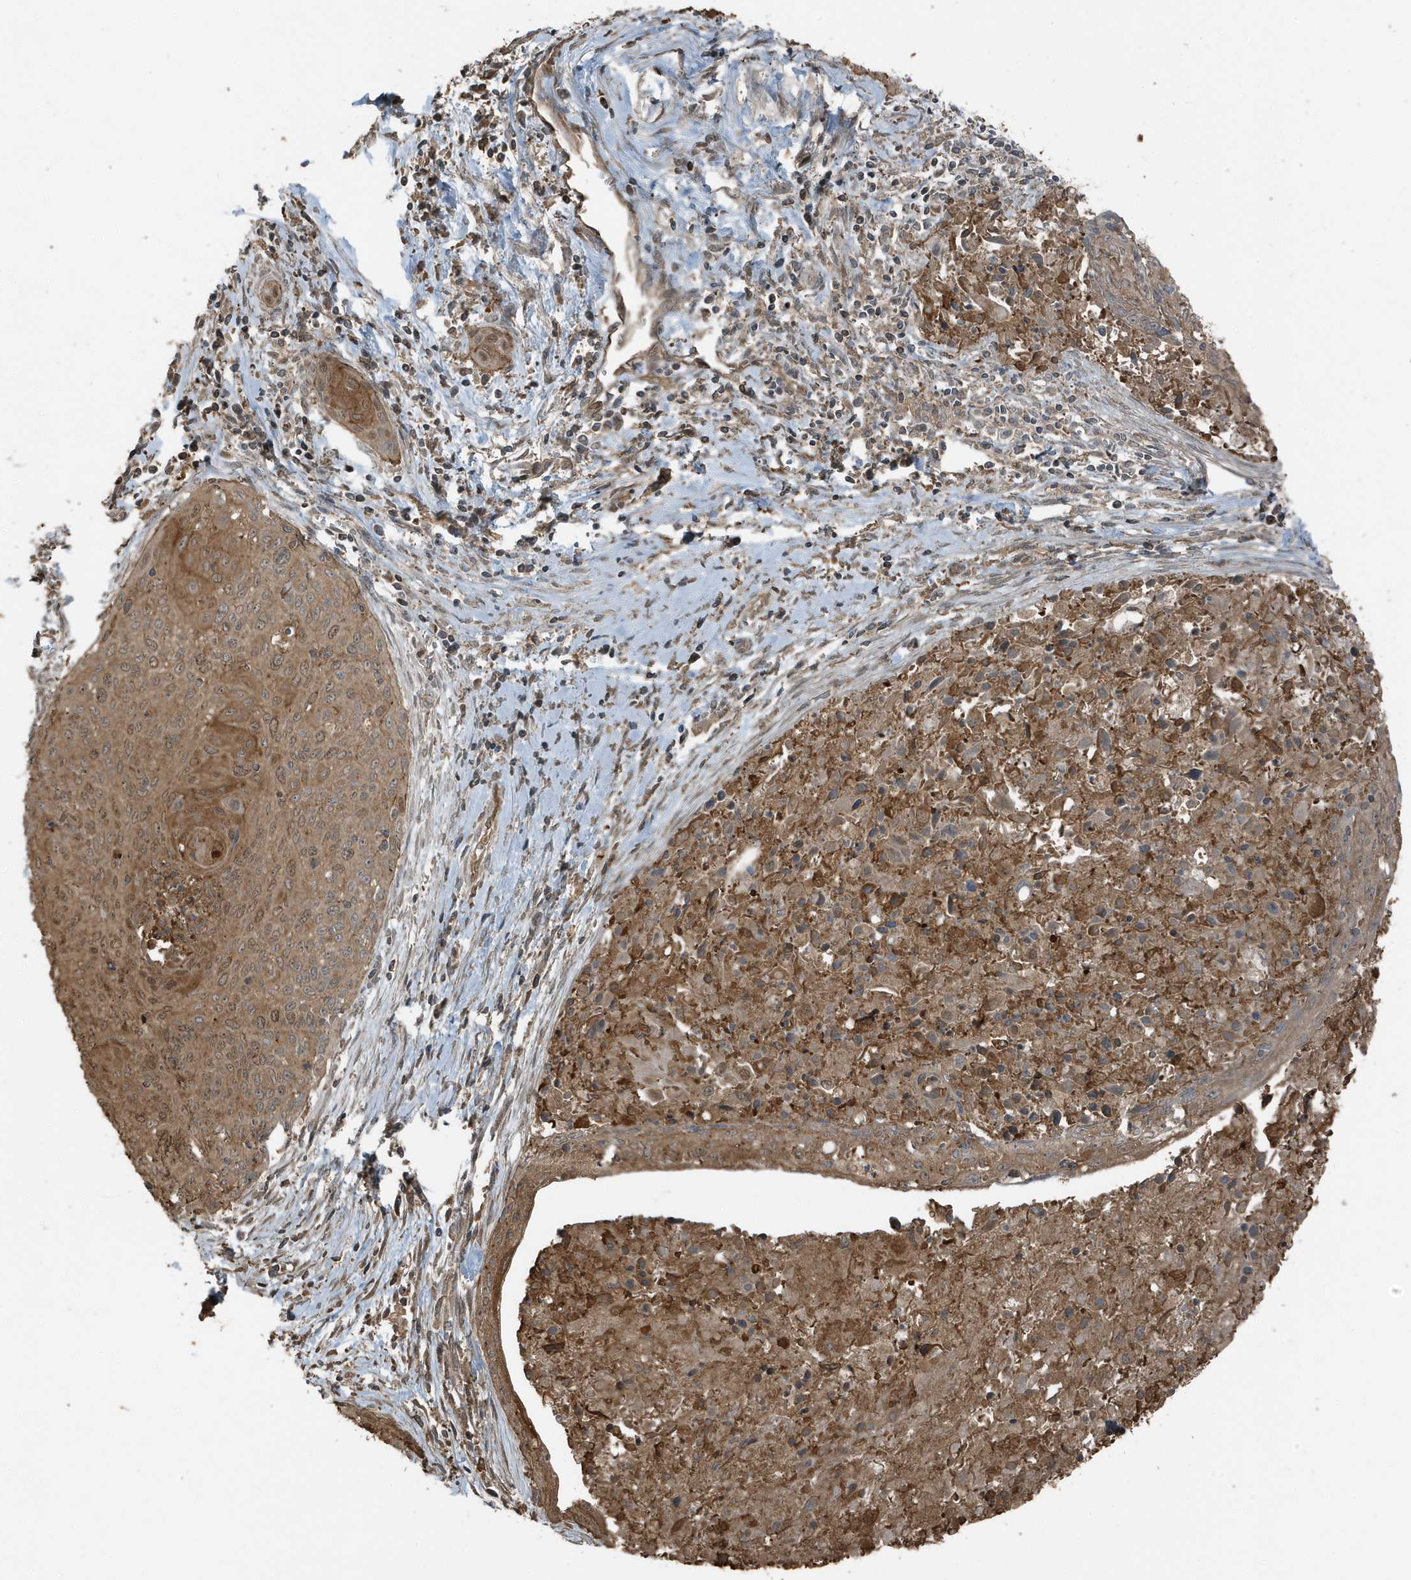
{"staining": {"intensity": "moderate", "quantity": ">75%", "location": "cytoplasmic/membranous"}, "tissue": "cervical cancer", "cell_type": "Tumor cells", "image_type": "cancer", "snomed": [{"axis": "morphology", "description": "Squamous cell carcinoma, NOS"}, {"axis": "topography", "description": "Cervix"}], "caption": "Immunohistochemical staining of cervical squamous cell carcinoma shows moderate cytoplasmic/membranous protein expression in about >75% of tumor cells.", "gene": "AZI2", "patient": {"sex": "female", "age": 55}}